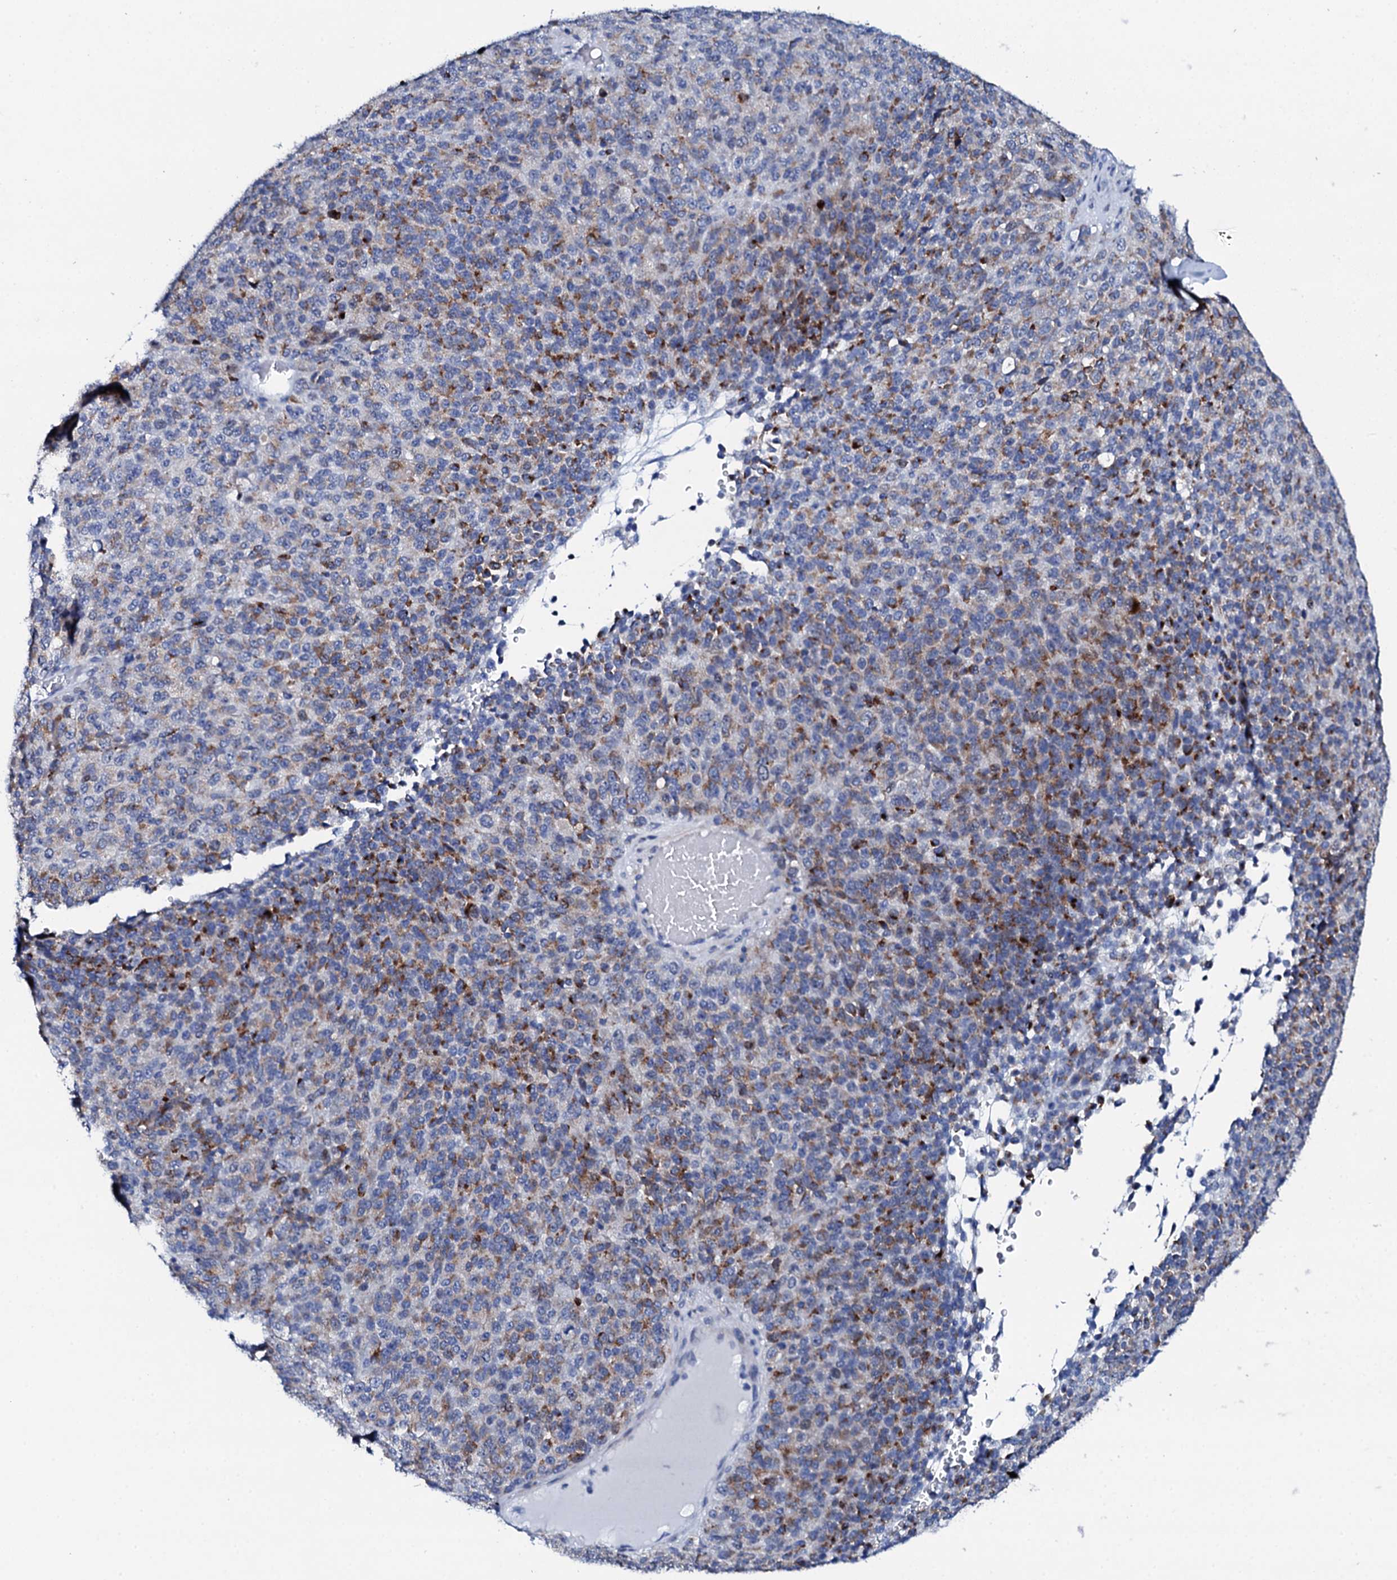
{"staining": {"intensity": "moderate", "quantity": ">75%", "location": "cytoplasmic/membranous"}, "tissue": "melanoma", "cell_type": "Tumor cells", "image_type": "cancer", "snomed": [{"axis": "morphology", "description": "Malignant melanoma, Metastatic site"}, {"axis": "topography", "description": "Brain"}], "caption": "Protein analysis of melanoma tissue exhibits moderate cytoplasmic/membranous positivity in approximately >75% of tumor cells.", "gene": "NUDT13", "patient": {"sex": "female", "age": 56}}